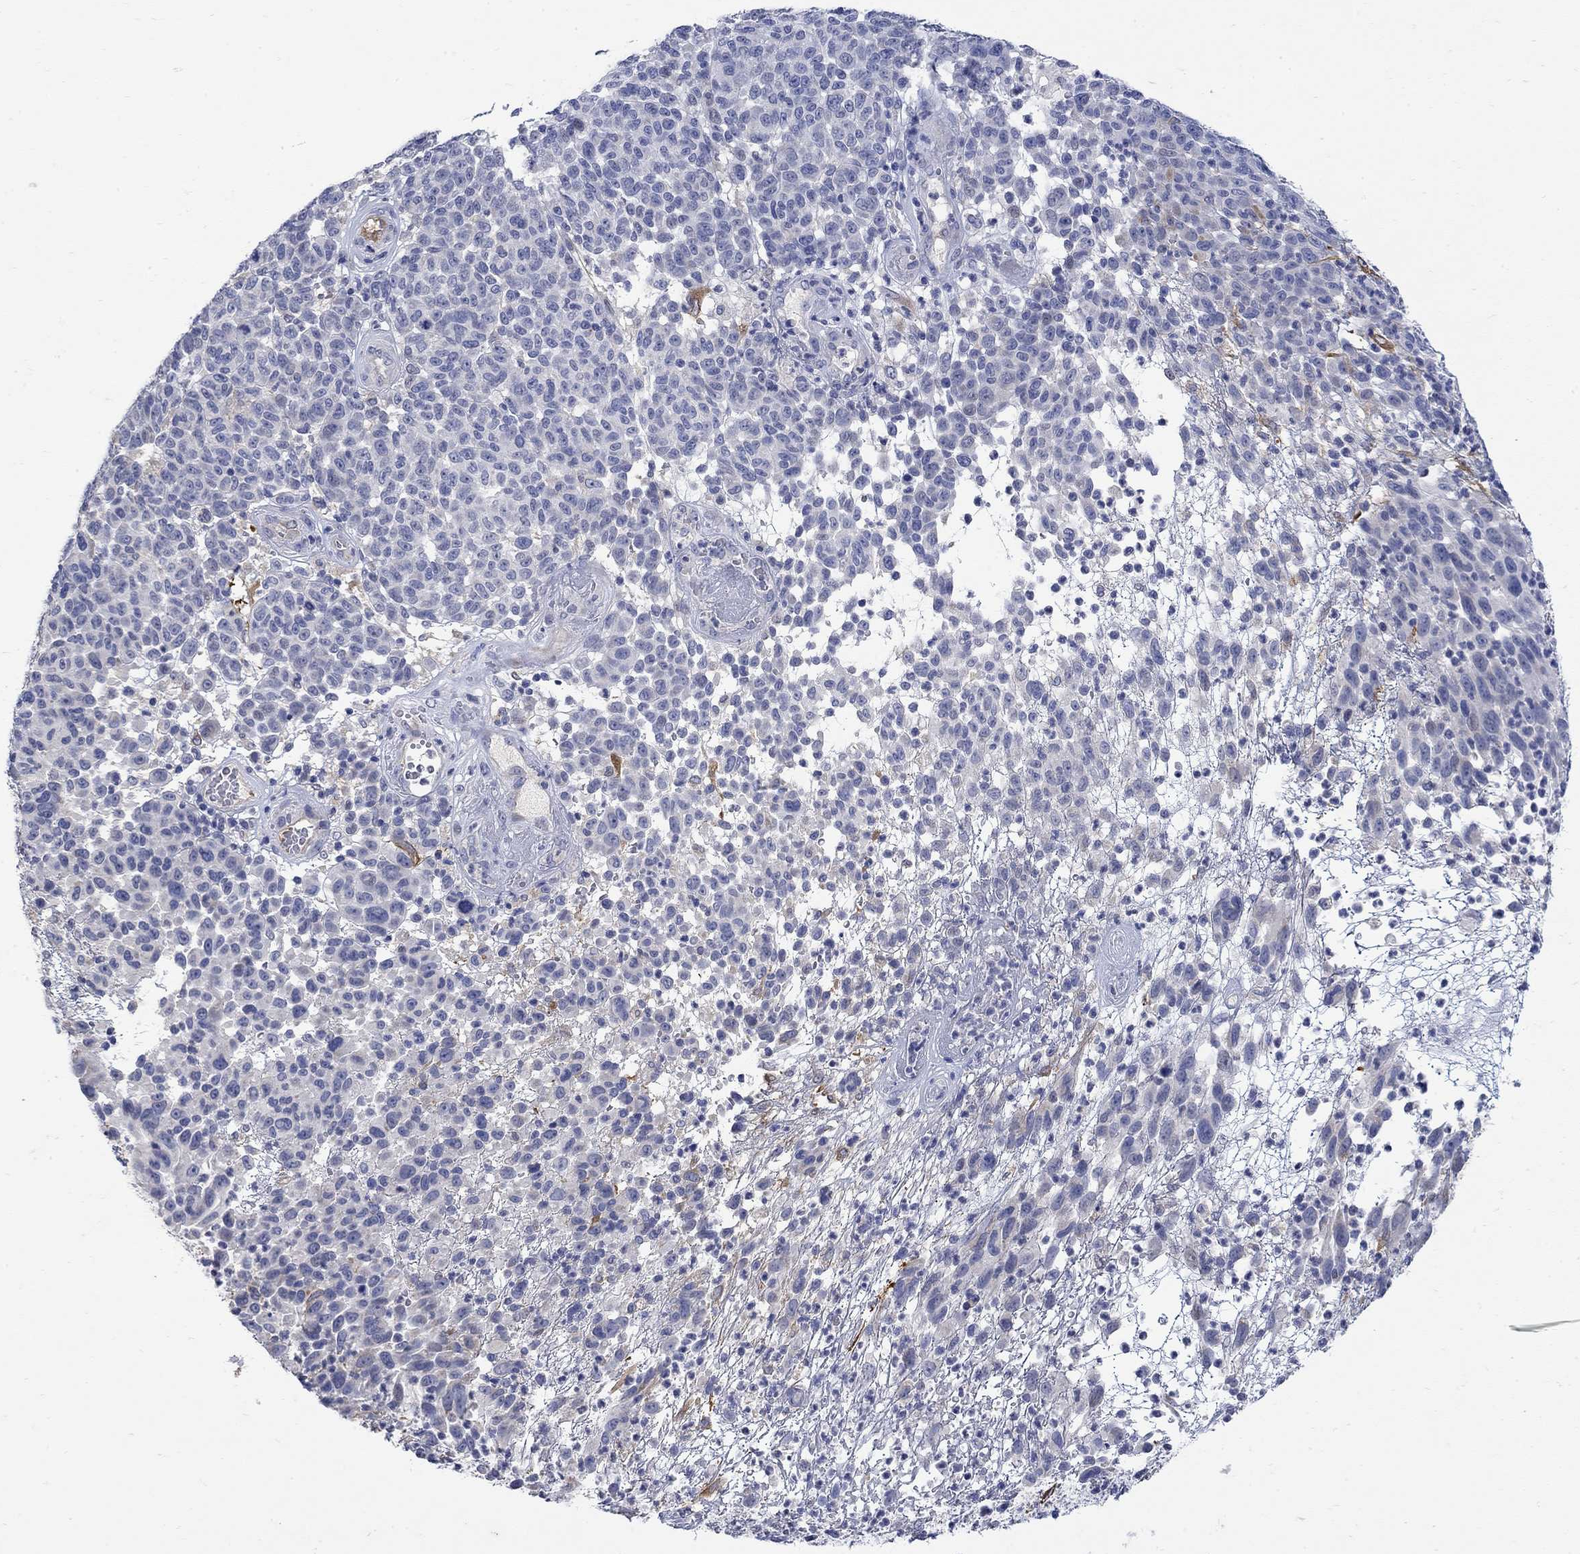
{"staining": {"intensity": "negative", "quantity": "none", "location": "none"}, "tissue": "melanoma", "cell_type": "Tumor cells", "image_type": "cancer", "snomed": [{"axis": "morphology", "description": "Malignant melanoma, NOS"}, {"axis": "topography", "description": "Skin"}], "caption": "Tumor cells show no significant protein staining in melanoma. (Brightfield microscopy of DAB immunohistochemistry at high magnification).", "gene": "TGM2", "patient": {"sex": "male", "age": 59}}